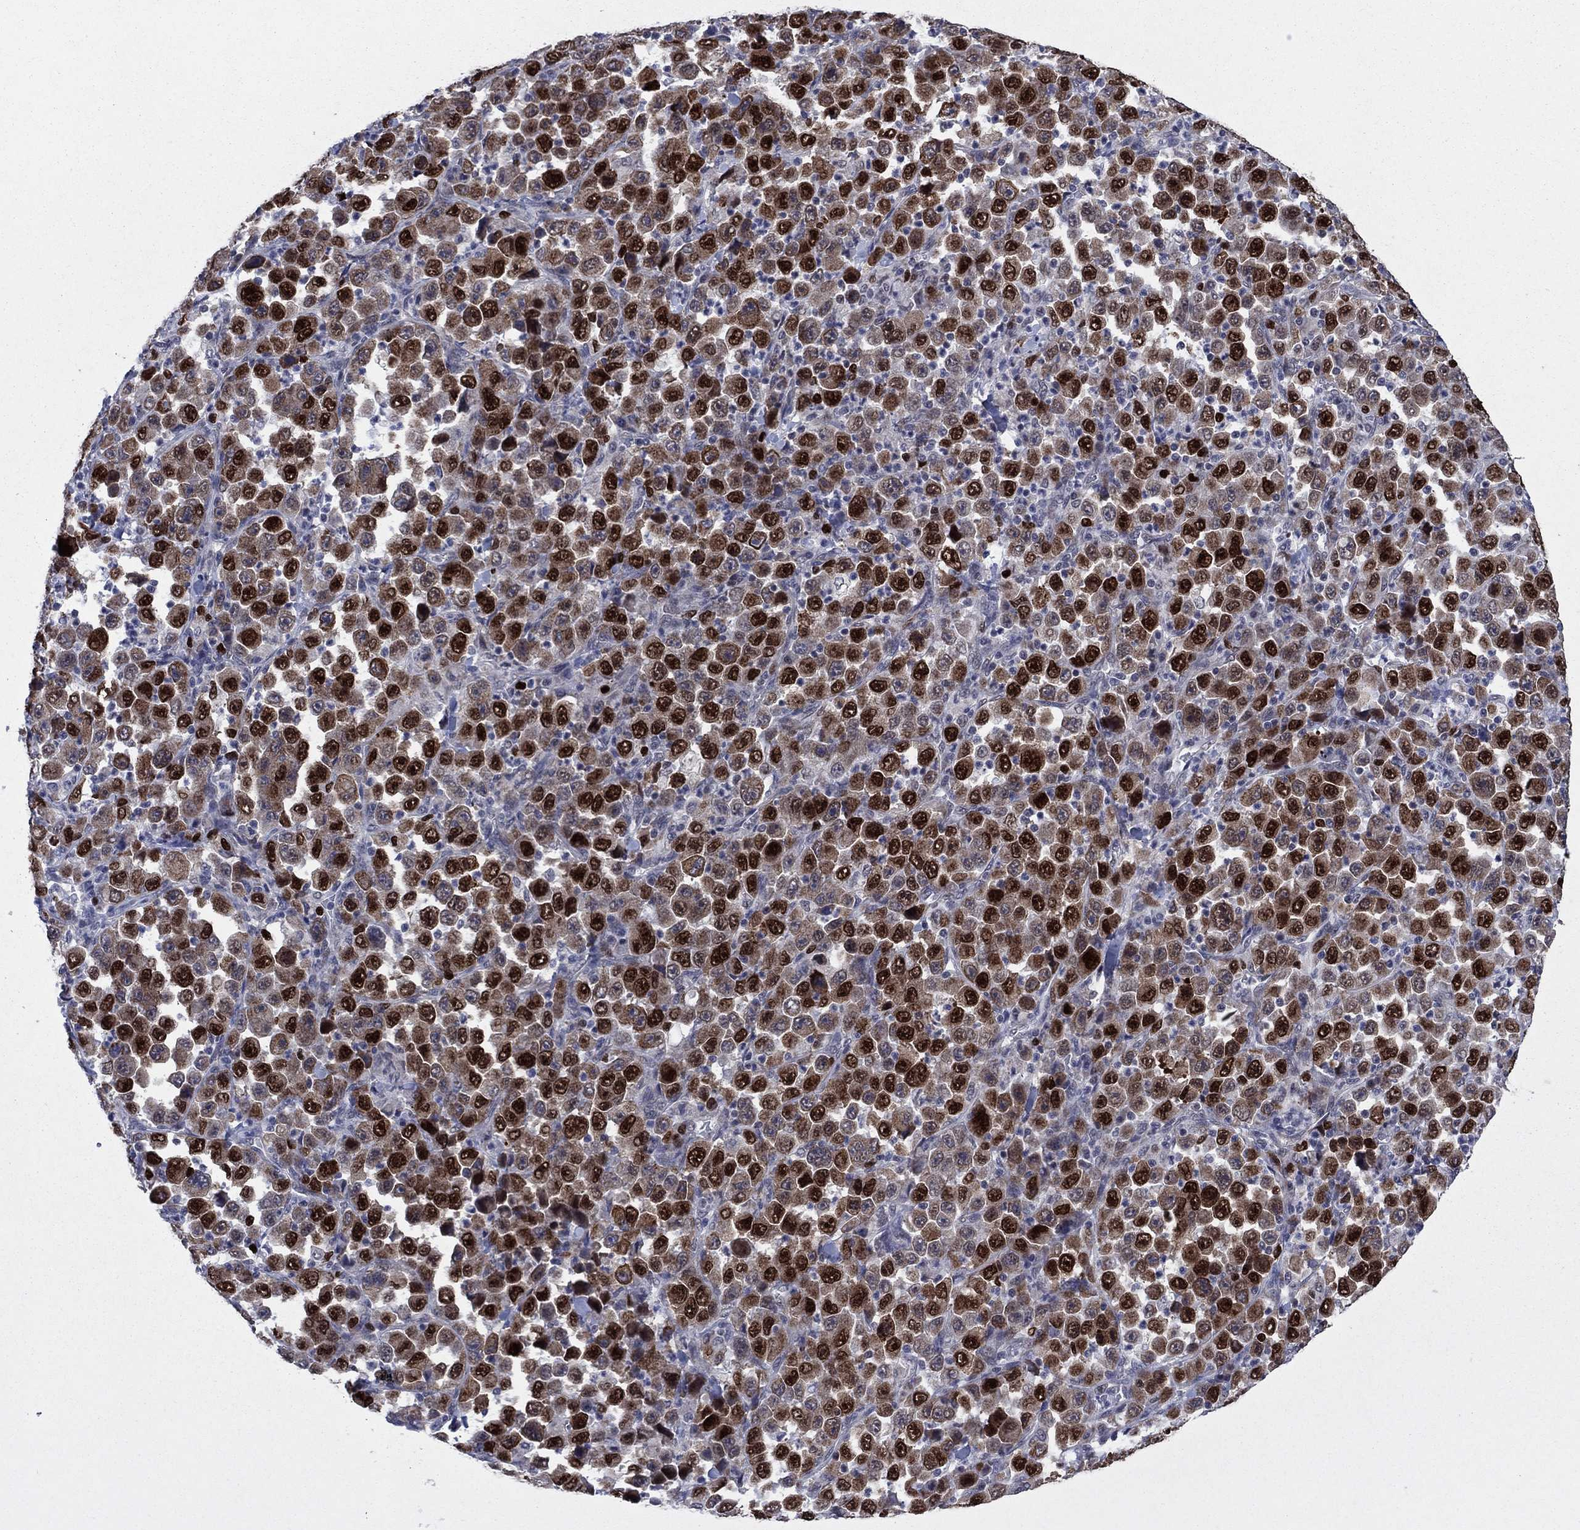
{"staining": {"intensity": "strong", "quantity": ">75%", "location": "nuclear"}, "tissue": "stomach cancer", "cell_type": "Tumor cells", "image_type": "cancer", "snomed": [{"axis": "morphology", "description": "Normal tissue, NOS"}, {"axis": "morphology", "description": "Adenocarcinoma, NOS"}, {"axis": "topography", "description": "Stomach, upper"}, {"axis": "topography", "description": "Stomach"}], "caption": "Brown immunohistochemical staining in human stomach cancer displays strong nuclear expression in about >75% of tumor cells.", "gene": "CDCA5", "patient": {"sex": "male", "age": 59}}